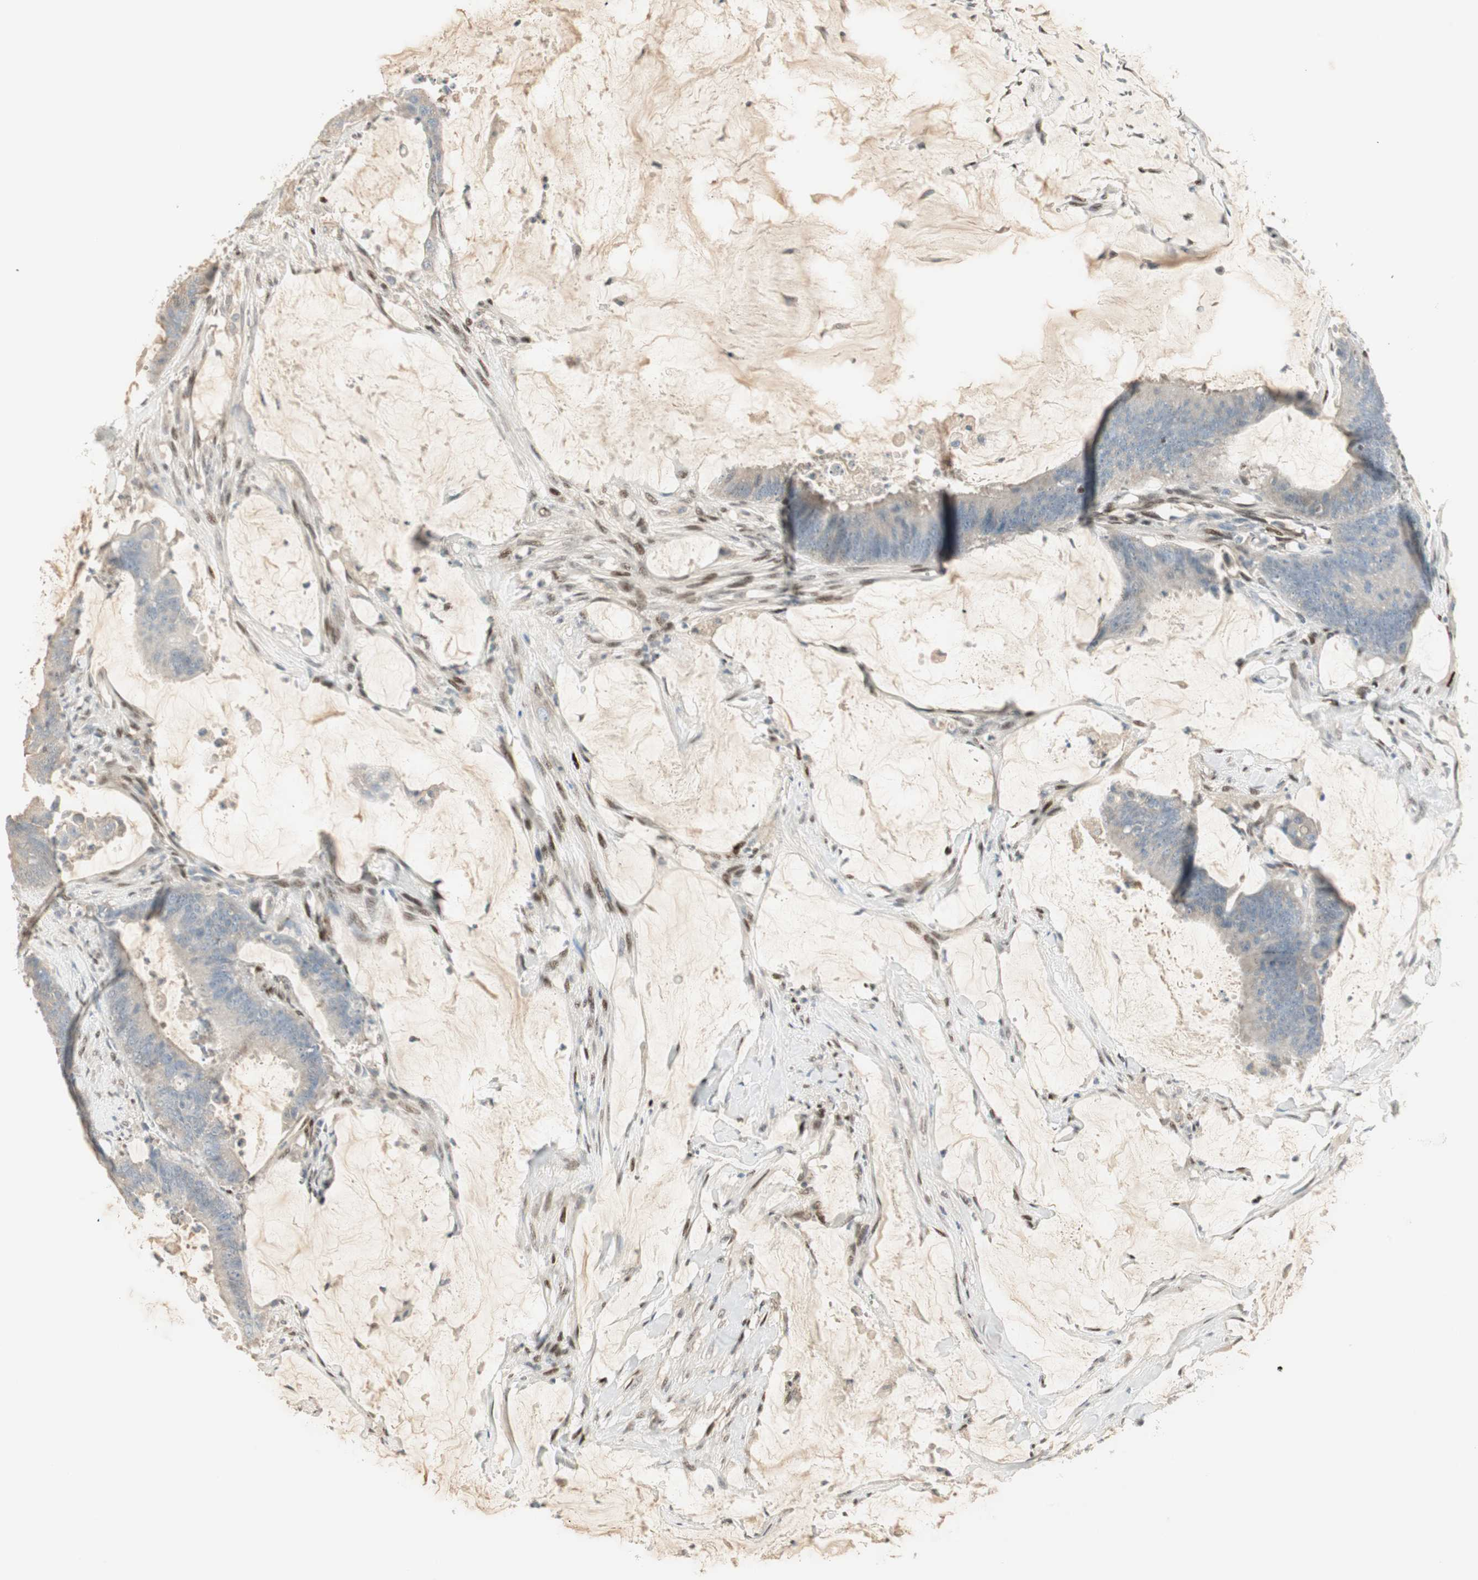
{"staining": {"intensity": "negative", "quantity": "none", "location": "none"}, "tissue": "colorectal cancer", "cell_type": "Tumor cells", "image_type": "cancer", "snomed": [{"axis": "morphology", "description": "Adenocarcinoma, NOS"}, {"axis": "topography", "description": "Rectum"}], "caption": "Protein analysis of adenocarcinoma (colorectal) exhibits no significant positivity in tumor cells.", "gene": "RUNX2", "patient": {"sex": "female", "age": 66}}